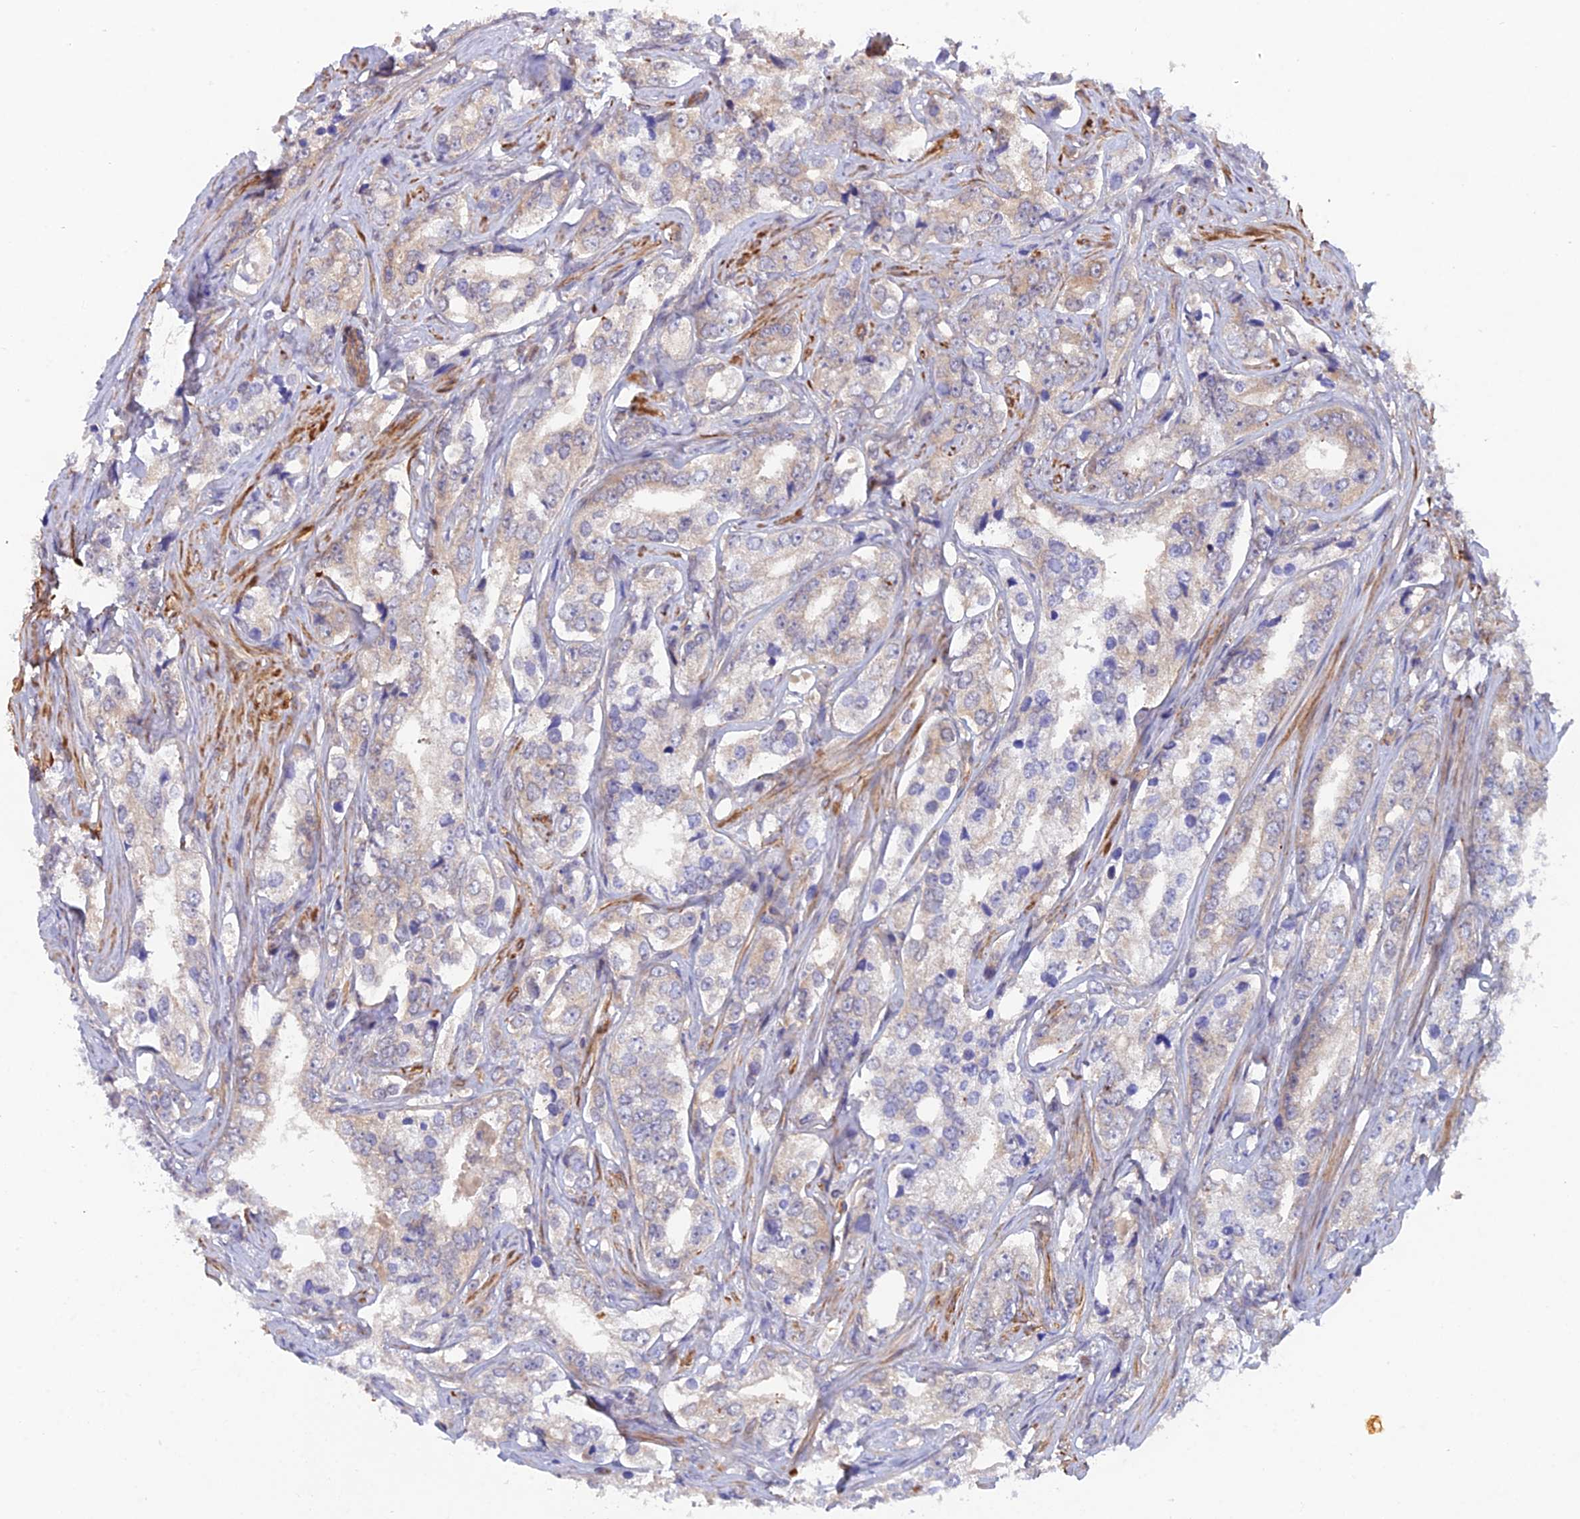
{"staining": {"intensity": "negative", "quantity": "none", "location": "none"}, "tissue": "prostate cancer", "cell_type": "Tumor cells", "image_type": "cancer", "snomed": [{"axis": "morphology", "description": "Adenocarcinoma, High grade"}, {"axis": "topography", "description": "Prostate"}], "caption": "Tumor cells show no significant staining in prostate cancer. Brightfield microscopy of immunohistochemistry stained with DAB (brown) and hematoxylin (blue), captured at high magnification.", "gene": "FZR1", "patient": {"sex": "male", "age": 66}}